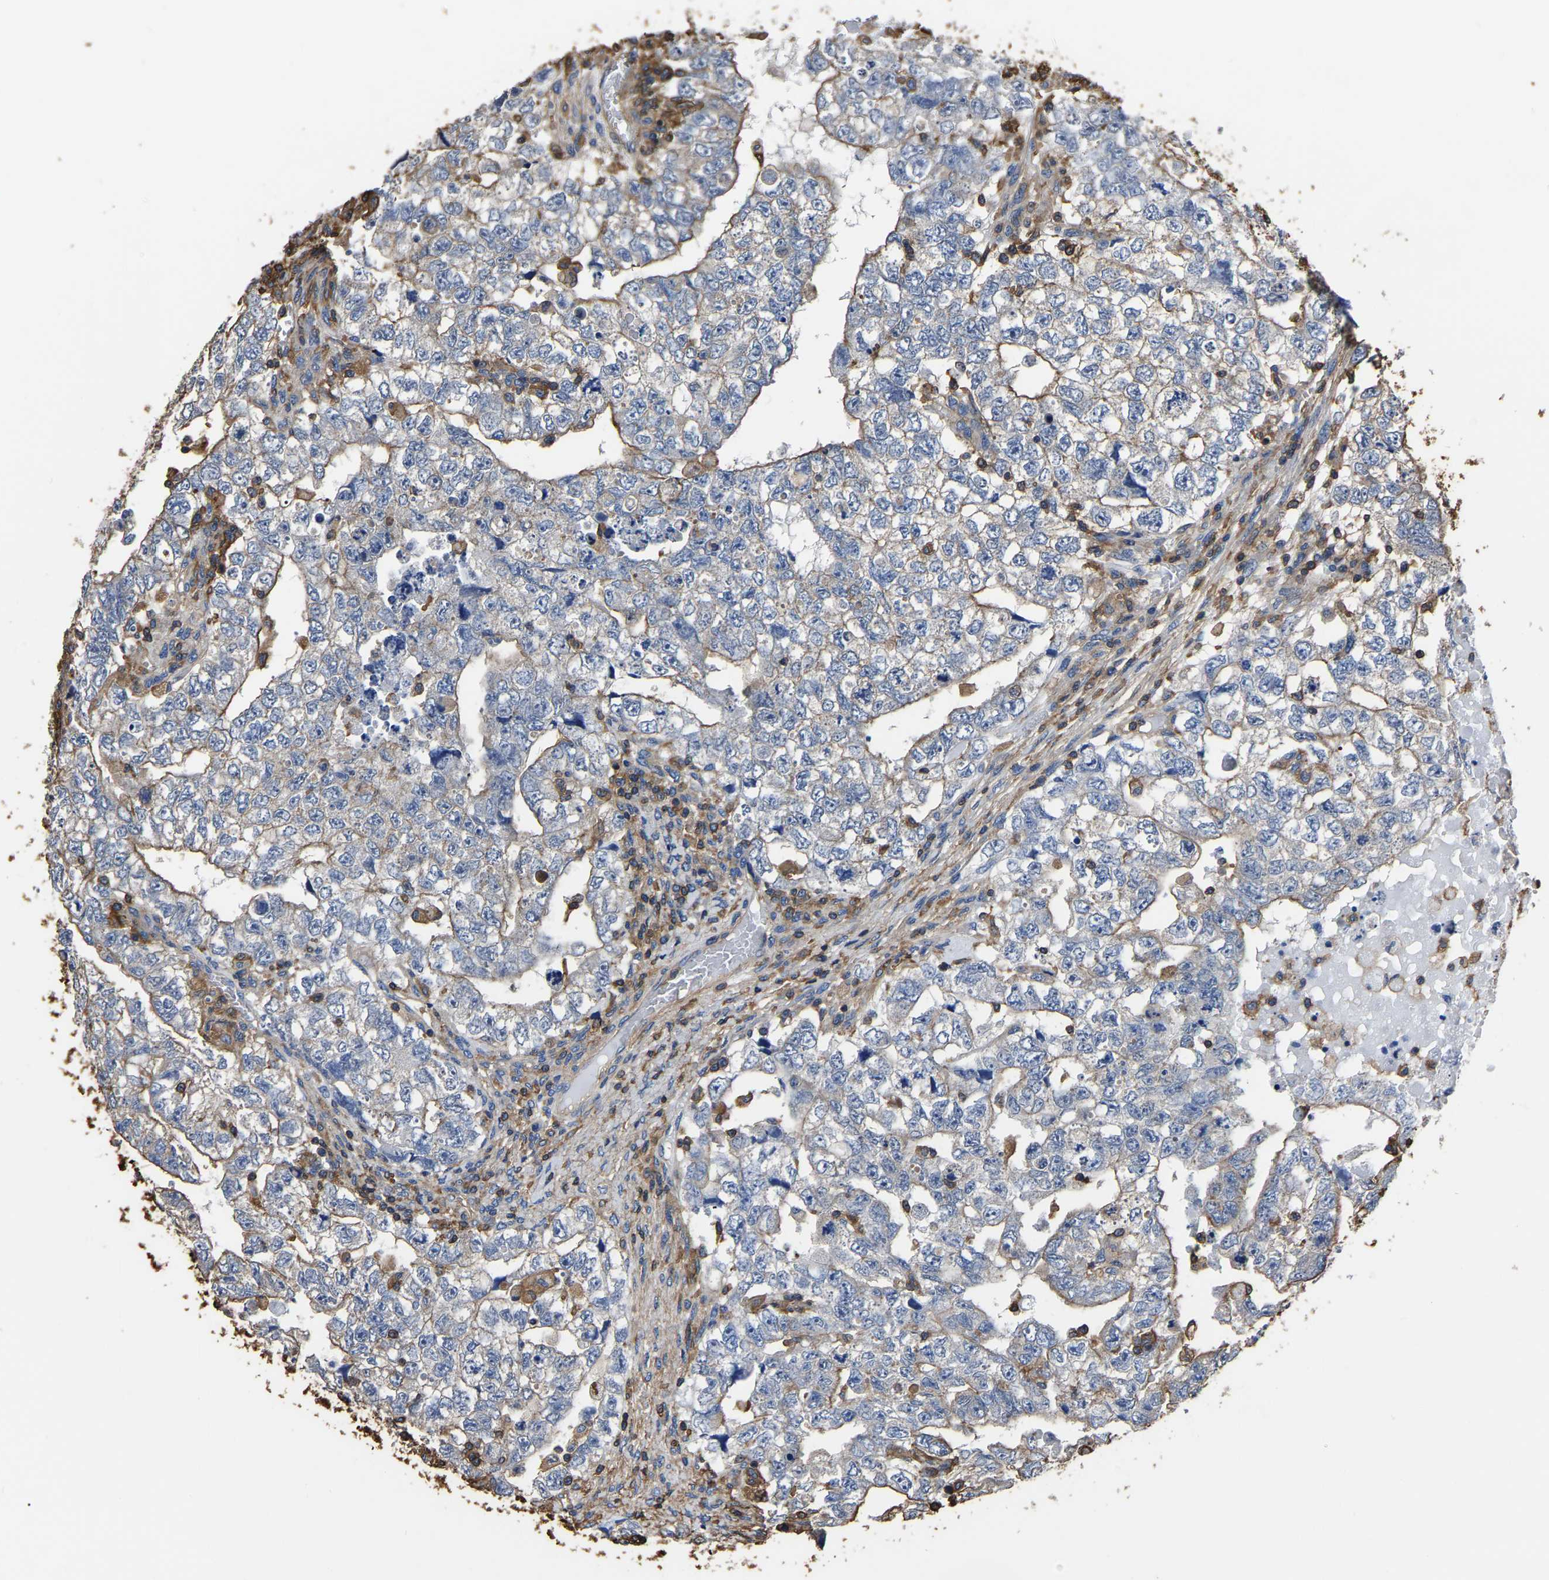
{"staining": {"intensity": "moderate", "quantity": "25%-75%", "location": "cytoplasmic/membranous"}, "tissue": "testis cancer", "cell_type": "Tumor cells", "image_type": "cancer", "snomed": [{"axis": "morphology", "description": "Carcinoma, Embryonal, NOS"}, {"axis": "topography", "description": "Testis"}], "caption": "A medium amount of moderate cytoplasmic/membranous staining is present in approximately 25%-75% of tumor cells in testis cancer tissue. The staining was performed using DAB (3,3'-diaminobenzidine) to visualize the protein expression in brown, while the nuclei were stained in blue with hematoxylin (Magnification: 20x).", "gene": "ARMT1", "patient": {"sex": "male", "age": 36}}